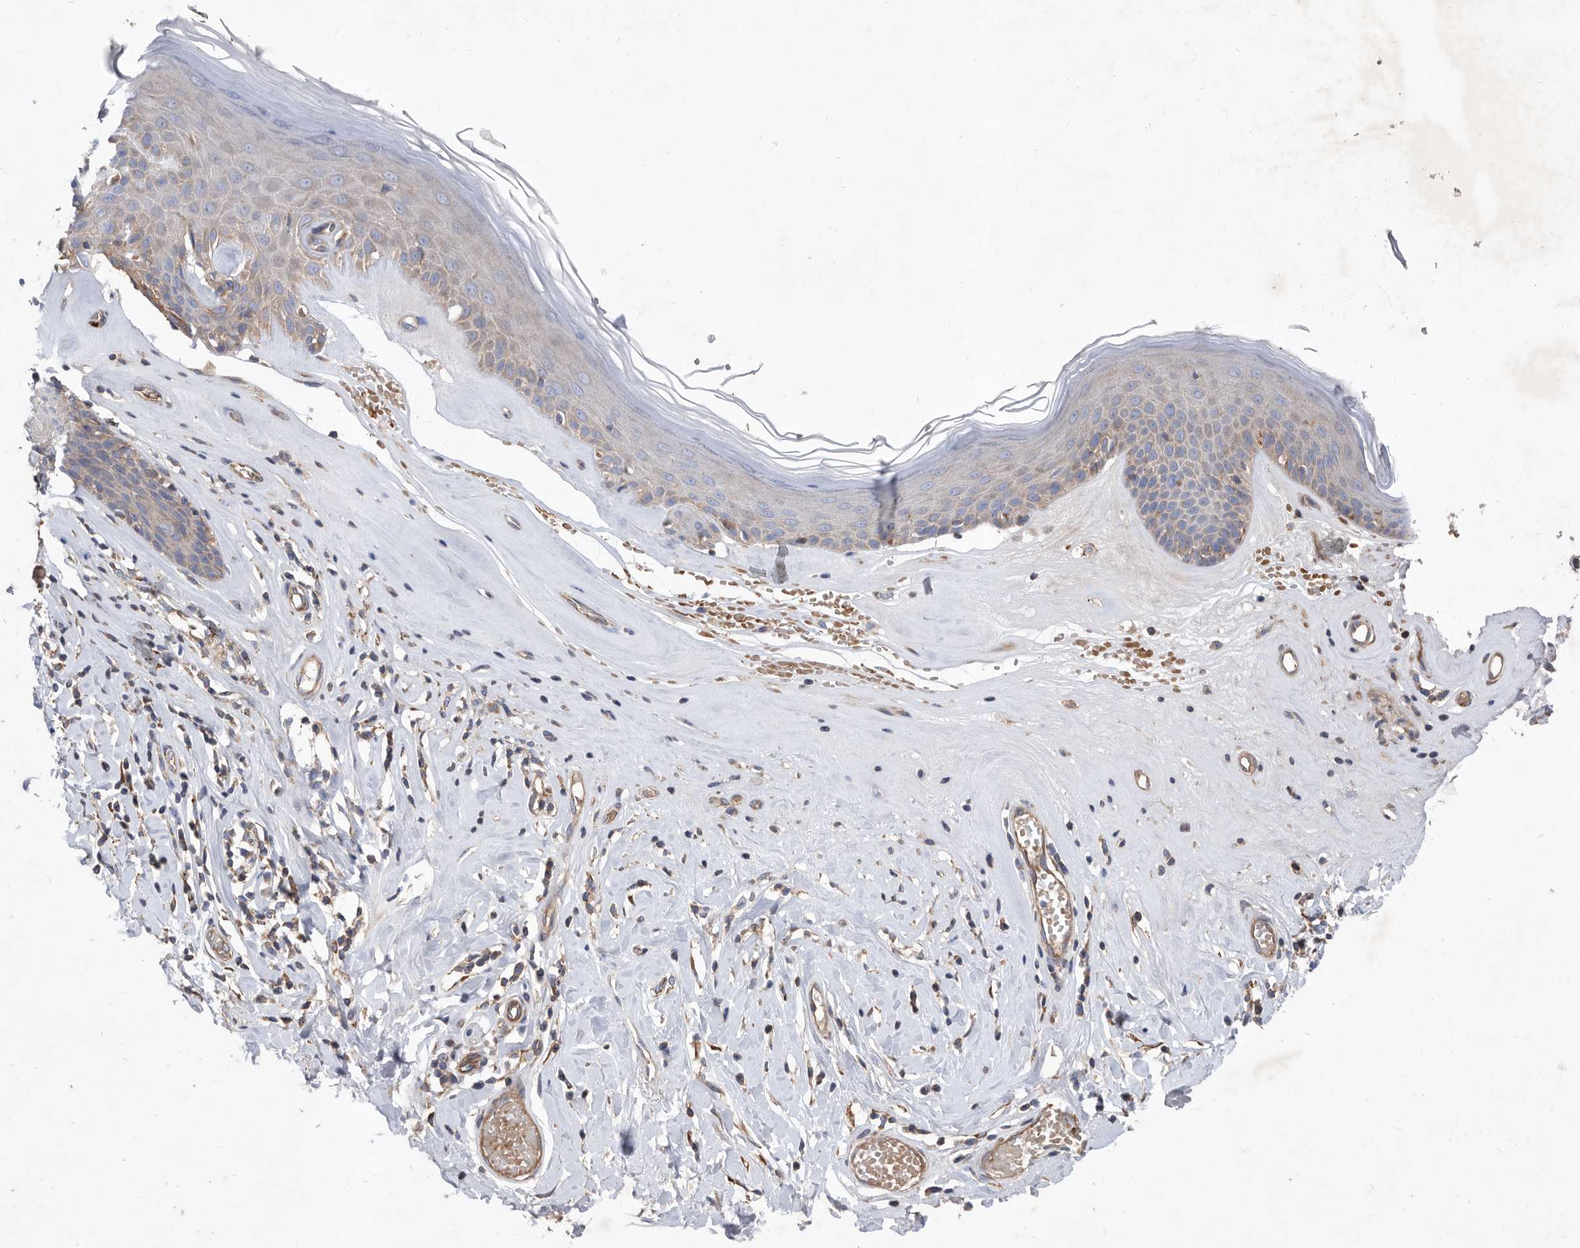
{"staining": {"intensity": "moderate", "quantity": "25%-75%", "location": "cytoplasmic/membranous"}, "tissue": "skin", "cell_type": "Epidermal cells", "image_type": "normal", "snomed": [{"axis": "morphology", "description": "Normal tissue, NOS"}, {"axis": "morphology", "description": "Inflammation, NOS"}, {"axis": "topography", "description": "Vulva"}], "caption": "This is an image of immunohistochemistry staining of normal skin, which shows moderate positivity in the cytoplasmic/membranous of epidermal cells.", "gene": "ATP13A3", "patient": {"sex": "female", "age": 84}}